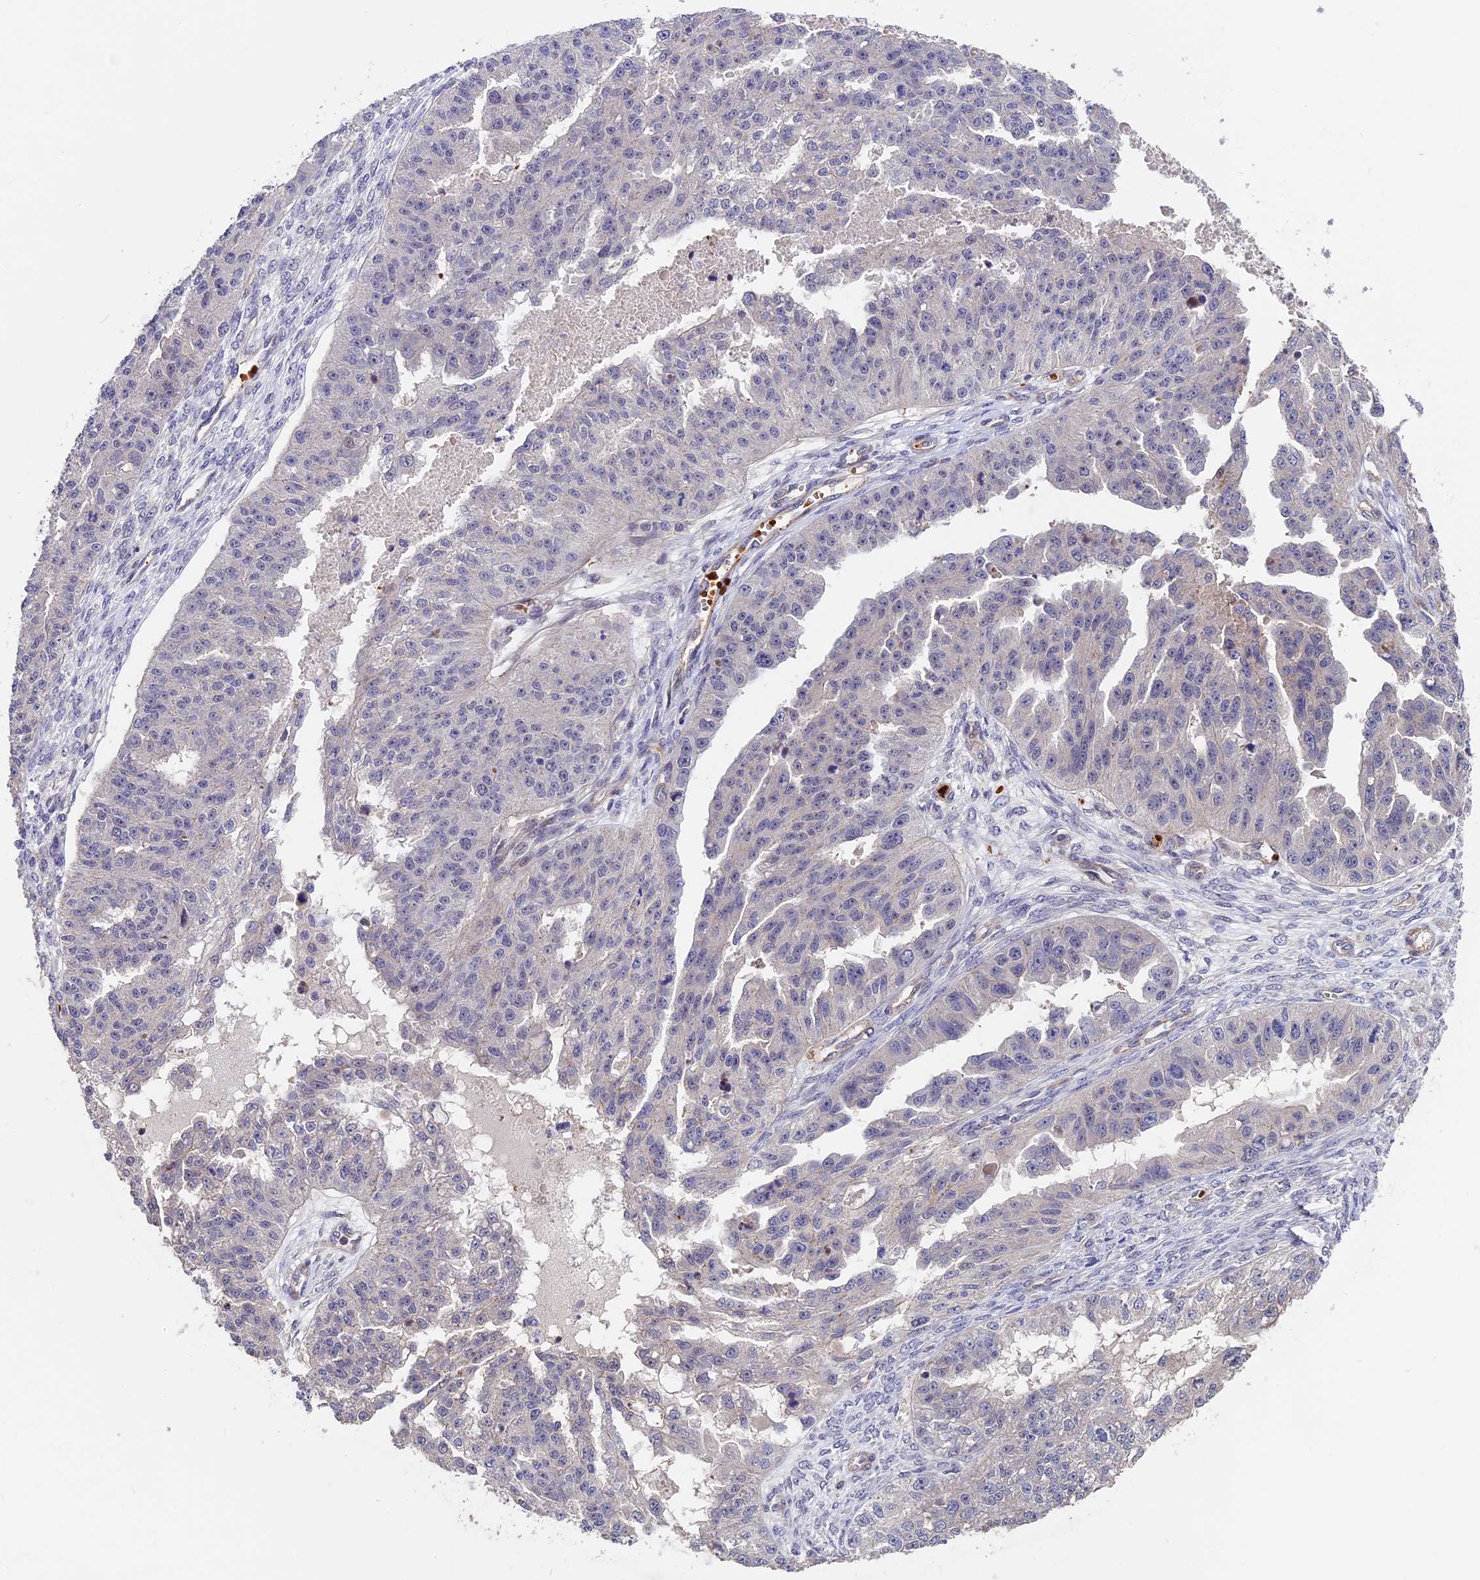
{"staining": {"intensity": "negative", "quantity": "none", "location": "none"}, "tissue": "ovarian cancer", "cell_type": "Tumor cells", "image_type": "cancer", "snomed": [{"axis": "morphology", "description": "Cystadenocarcinoma, serous, NOS"}, {"axis": "topography", "description": "Ovary"}], "caption": "DAB immunohistochemical staining of serous cystadenocarcinoma (ovarian) reveals no significant staining in tumor cells. The staining was performed using DAB (3,3'-diaminobenzidine) to visualize the protein expression in brown, while the nuclei were stained in blue with hematoxylin (Magnification: 20x).", "gene": "ZC3H10", "patient": {"sex": "female", "age": 58}}